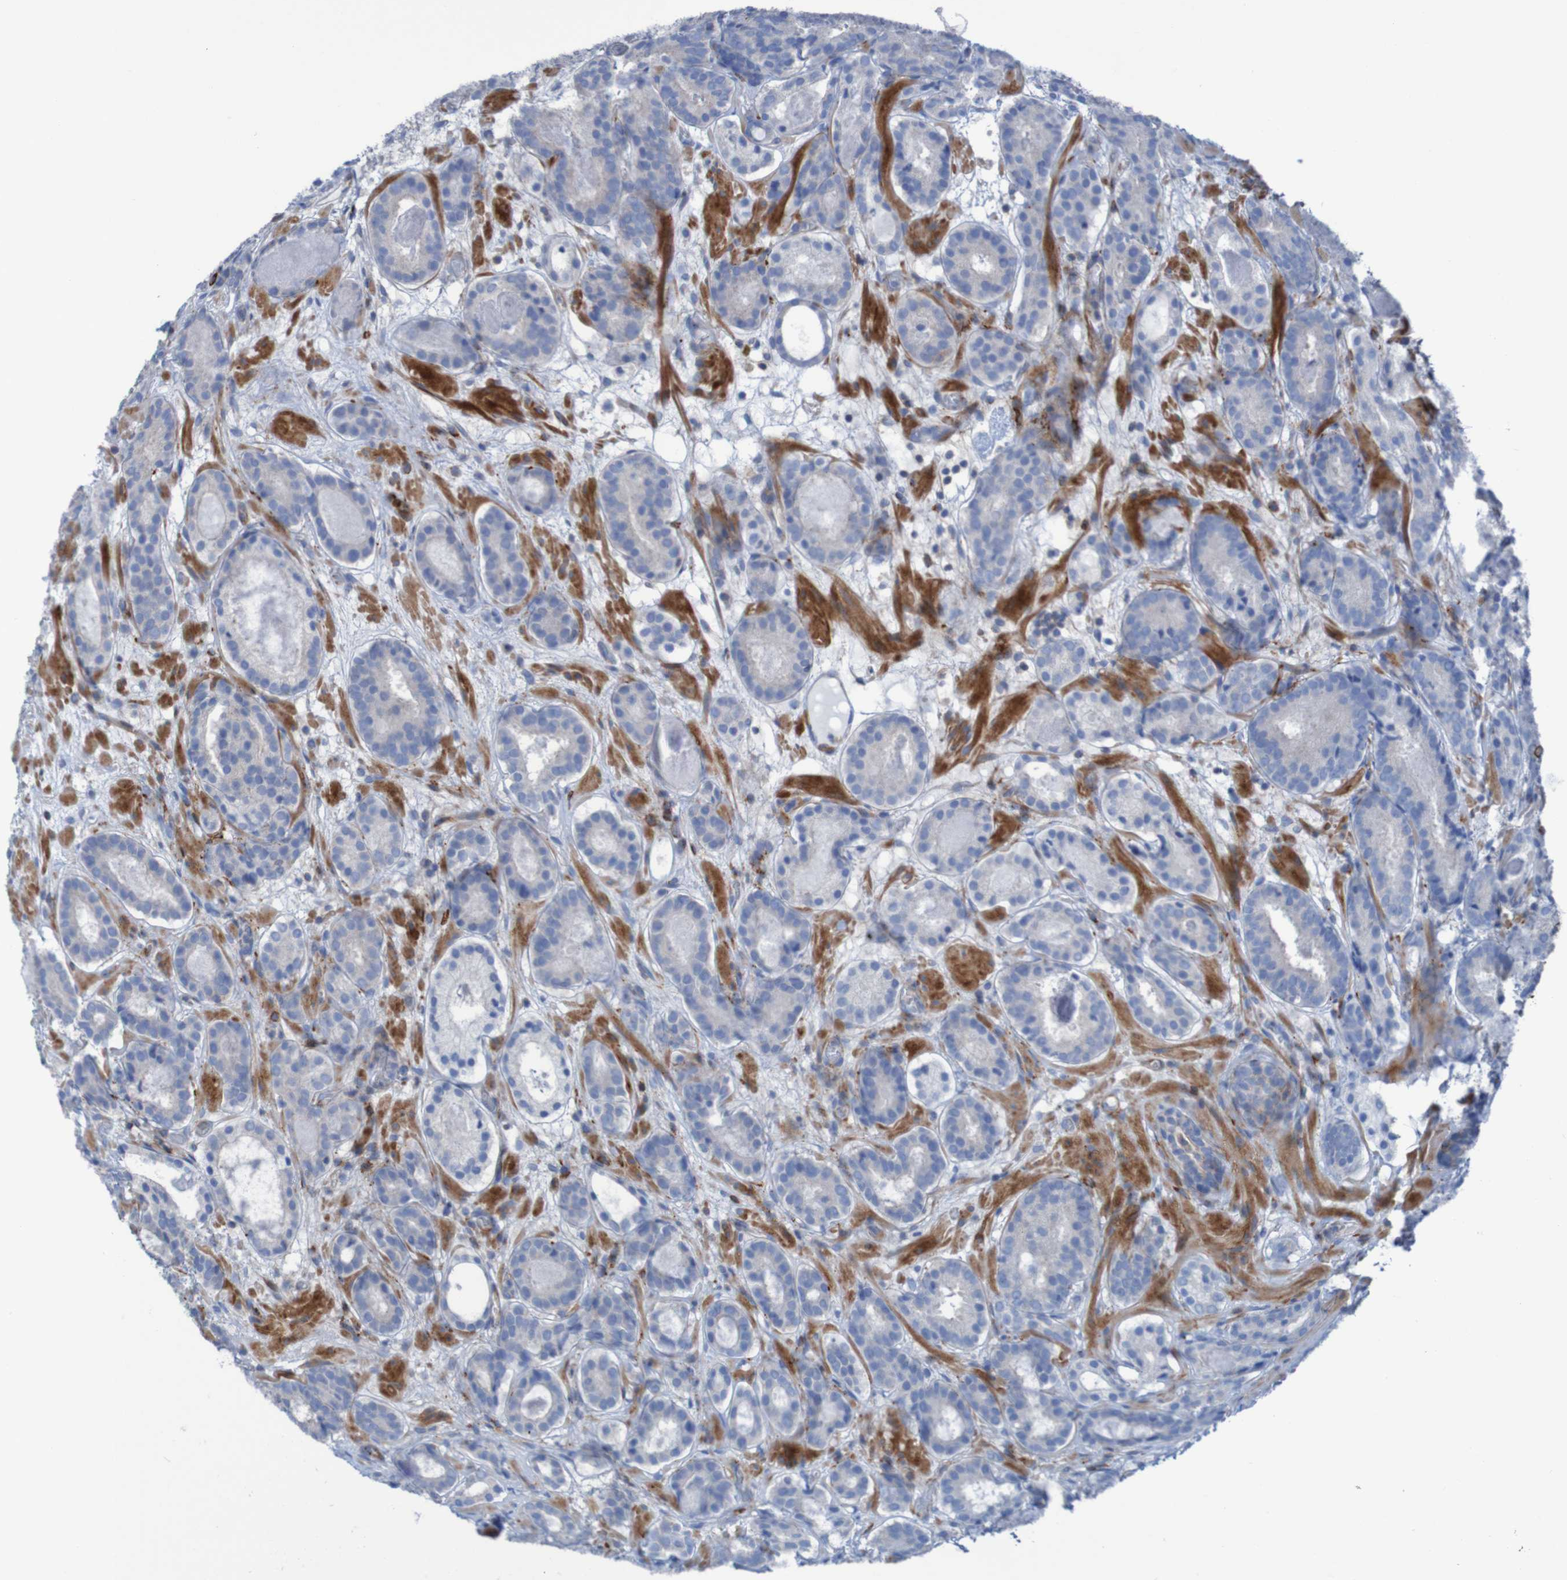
{"staining": {"intensity": "negative", "quantity": "none", "location": "none"}, "tissue": "prostate cancer", "cell_type": "Tumor cells", "image_type": "cancer", "snomed": [{"axis": "morphology", "description": "Adenocarcinoma, Low grade"}, {"axis": "topography", "description": "Prostate"}], "caption": "Immunohistochemical staining of human low-grade adenocarcinoma (prostate) exhibits no significant positivity in tumor cells. The staining was performed using DAB to visualize the protein expression in brown, while the nuclei were stained in blue with hematoxylin (Magnification: 20x).", "gene": "RNF182", "patient": {"sex": "male", "age": 69}}